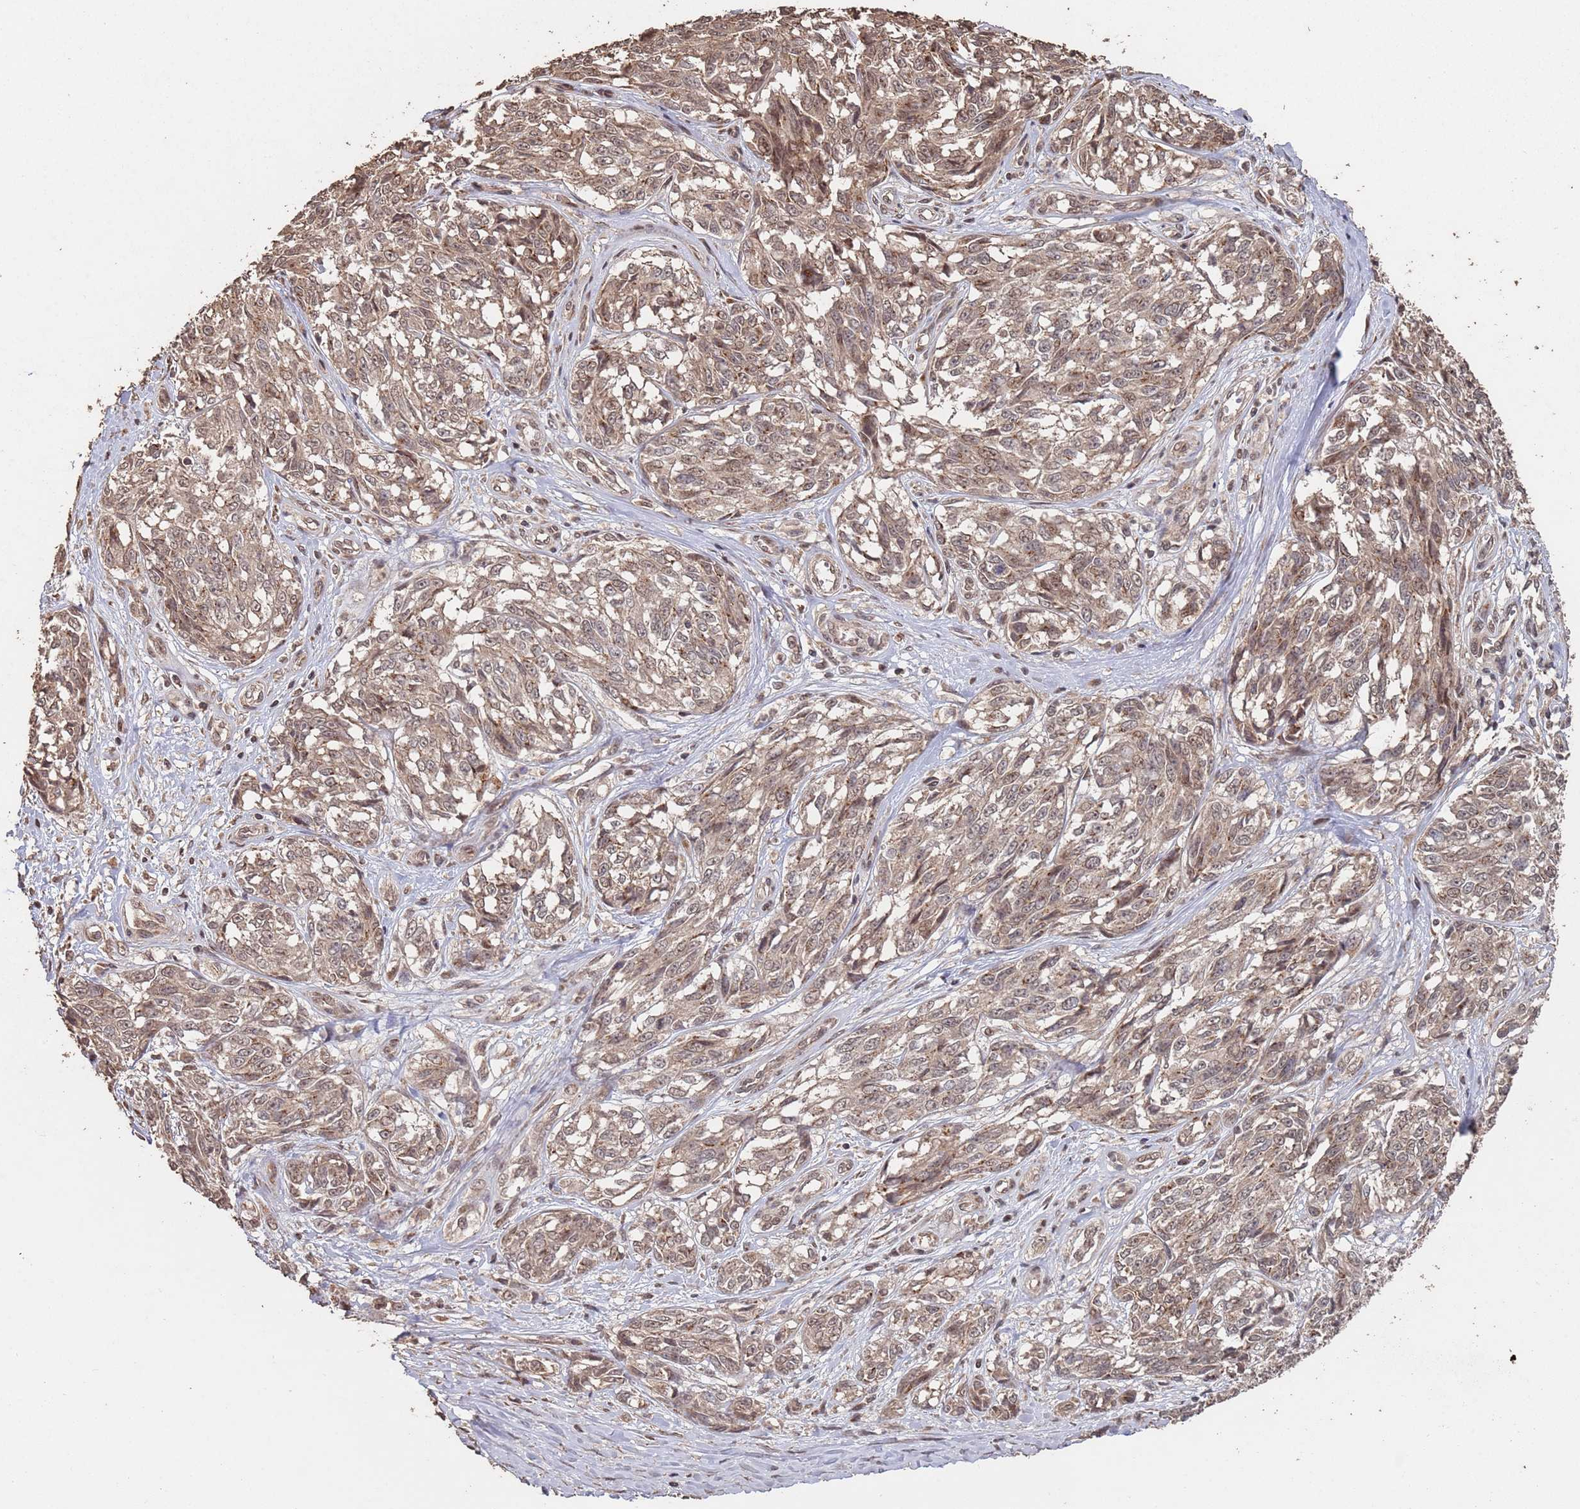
{"staining": {"intensity": "weak", "quantity": ">75%", "location": "cytoplasmic/membranous,nuclear"}, "tissue": "melanoma", "cell_type": "Tumor cells", "image_type": "cancer", "snomed": [{"axis": "morphology", "description": "Malignant melanoma, NOS"}, {"axis": "topography", "description": "Skin"}], "caption": "The image exhibits immunohistochemical staining of melanoma. There is weak cytoplasmic/membranous and nuclear staining is identified in approximately >75% of tumor cells. (IHC, brightfield microscopy, high magnification).", "gene": "FRAT1", "patient": {"sex": "female", "age": 64}}